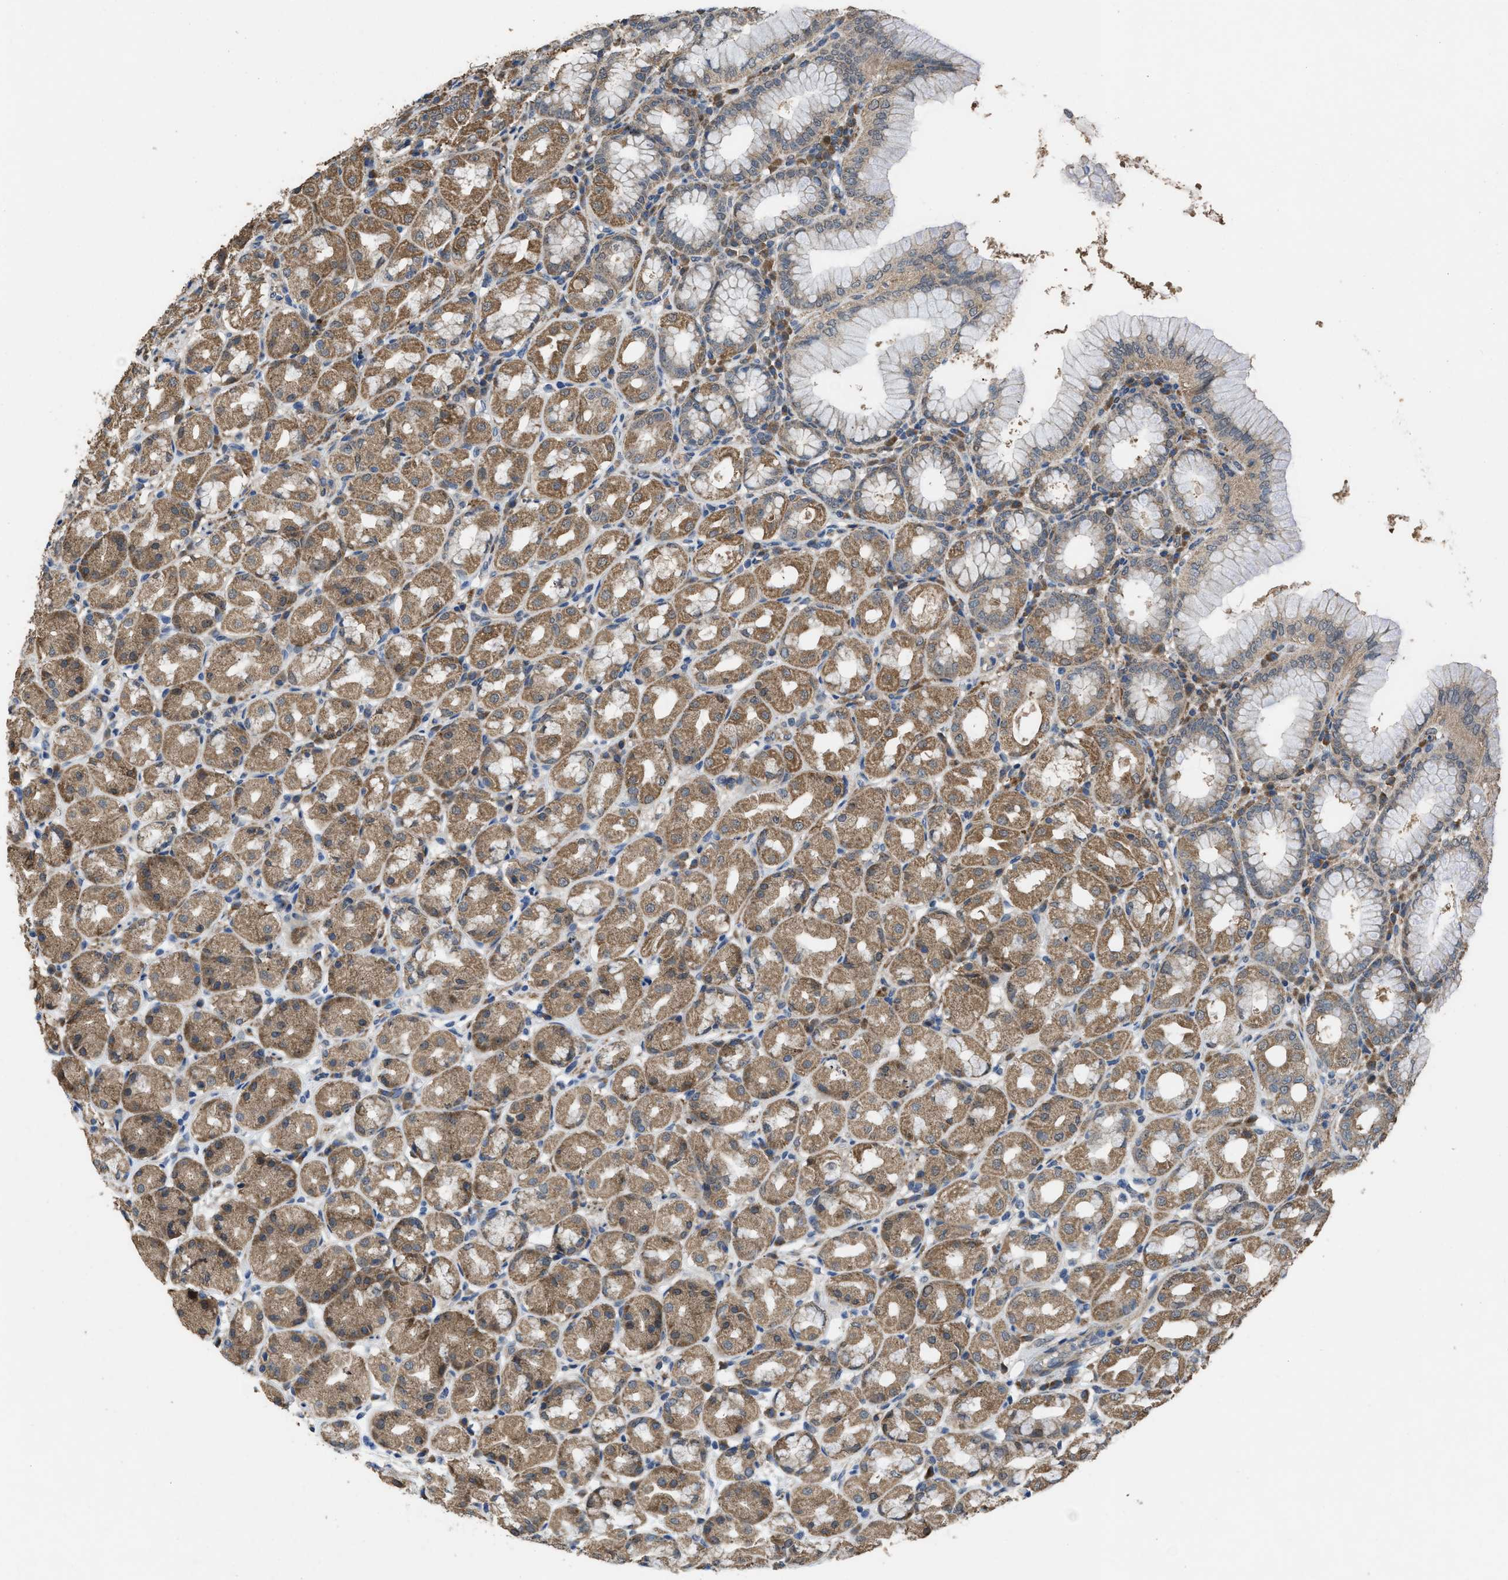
{"staining": {"intensity": "moderate", "quantity": ">75%", "location": "cytoplasmic/membranous"}, "tissue": "stomach", "cell_type": "Glandular cells", "image_type": "normal", "snomed": [{"axis": "morphology", "description": "Normal tissue, NOS"}, {"axis": "topography", "description": "Stomach"}, {"axis": "topography", "description": "Stomach, lower"}], "caption": "An immunohistochemistry histopathology image of unremarkable tissue is shown. Protein staining in brown highlights moderate cytoplasmic/membranous positivity in stomach within glandular cells.", "gene": "ARL6", "patient": {"sex": "female", "age": 56}}